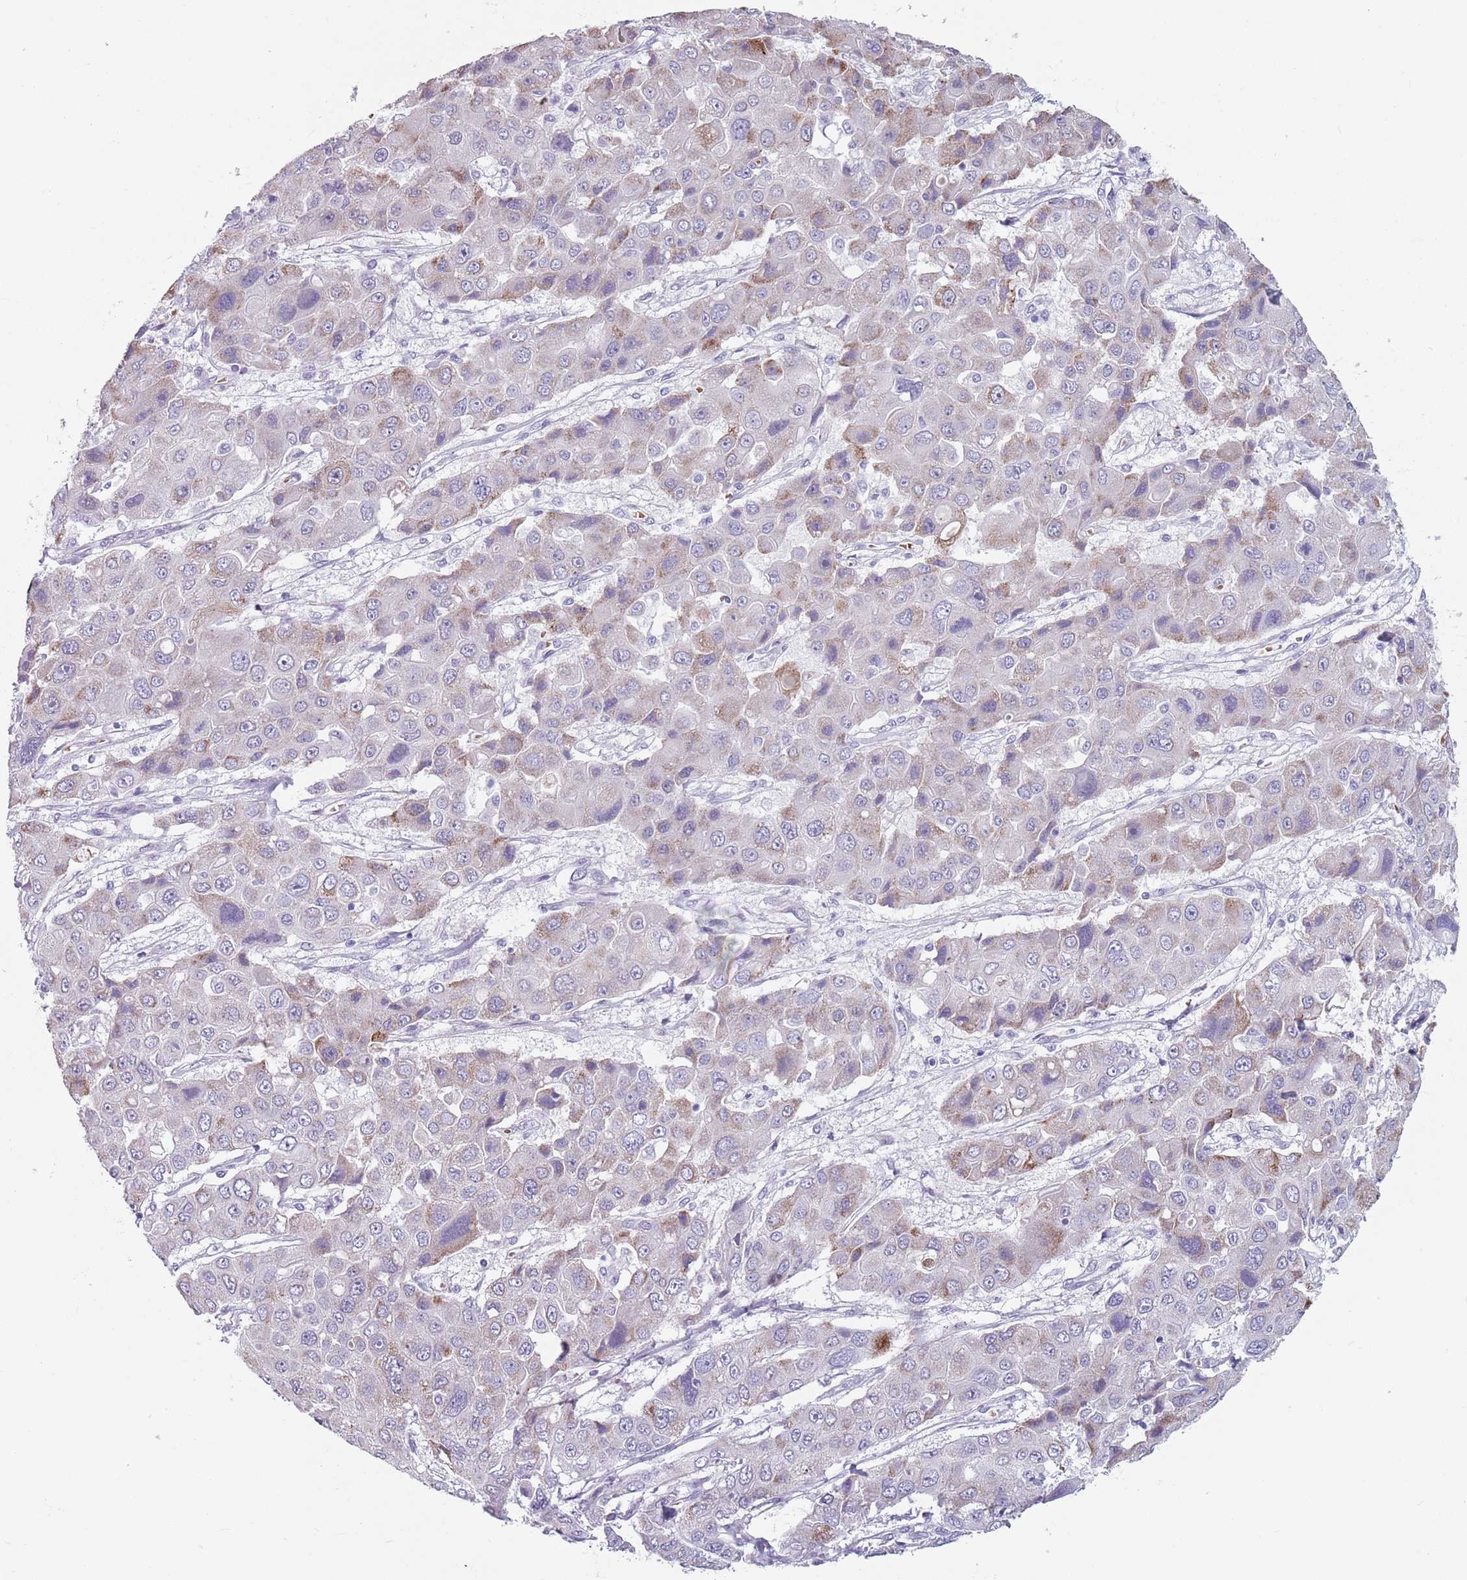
{"staining": {"intensity": "moderate", "quantity": "<25%", "location": "cytoplasmic/membranous"}, "tissue": "liver cancer", "cell_type": "Tumor cells", "image_type": "cancer", "snomed": [{"axis": "morphology", "description": "Cholangiocarcinoma"}, {"axis": "topography", "description": "Liver"}], "caption": "Cholangiocarcinoma (liver) stained with a brown dye reveals moderate cytoplasmic/membranous positive staining in approximately <25% of tumor cells.", "gene": "SPESP1", "patient": {"sex": "male", "age": 67}}